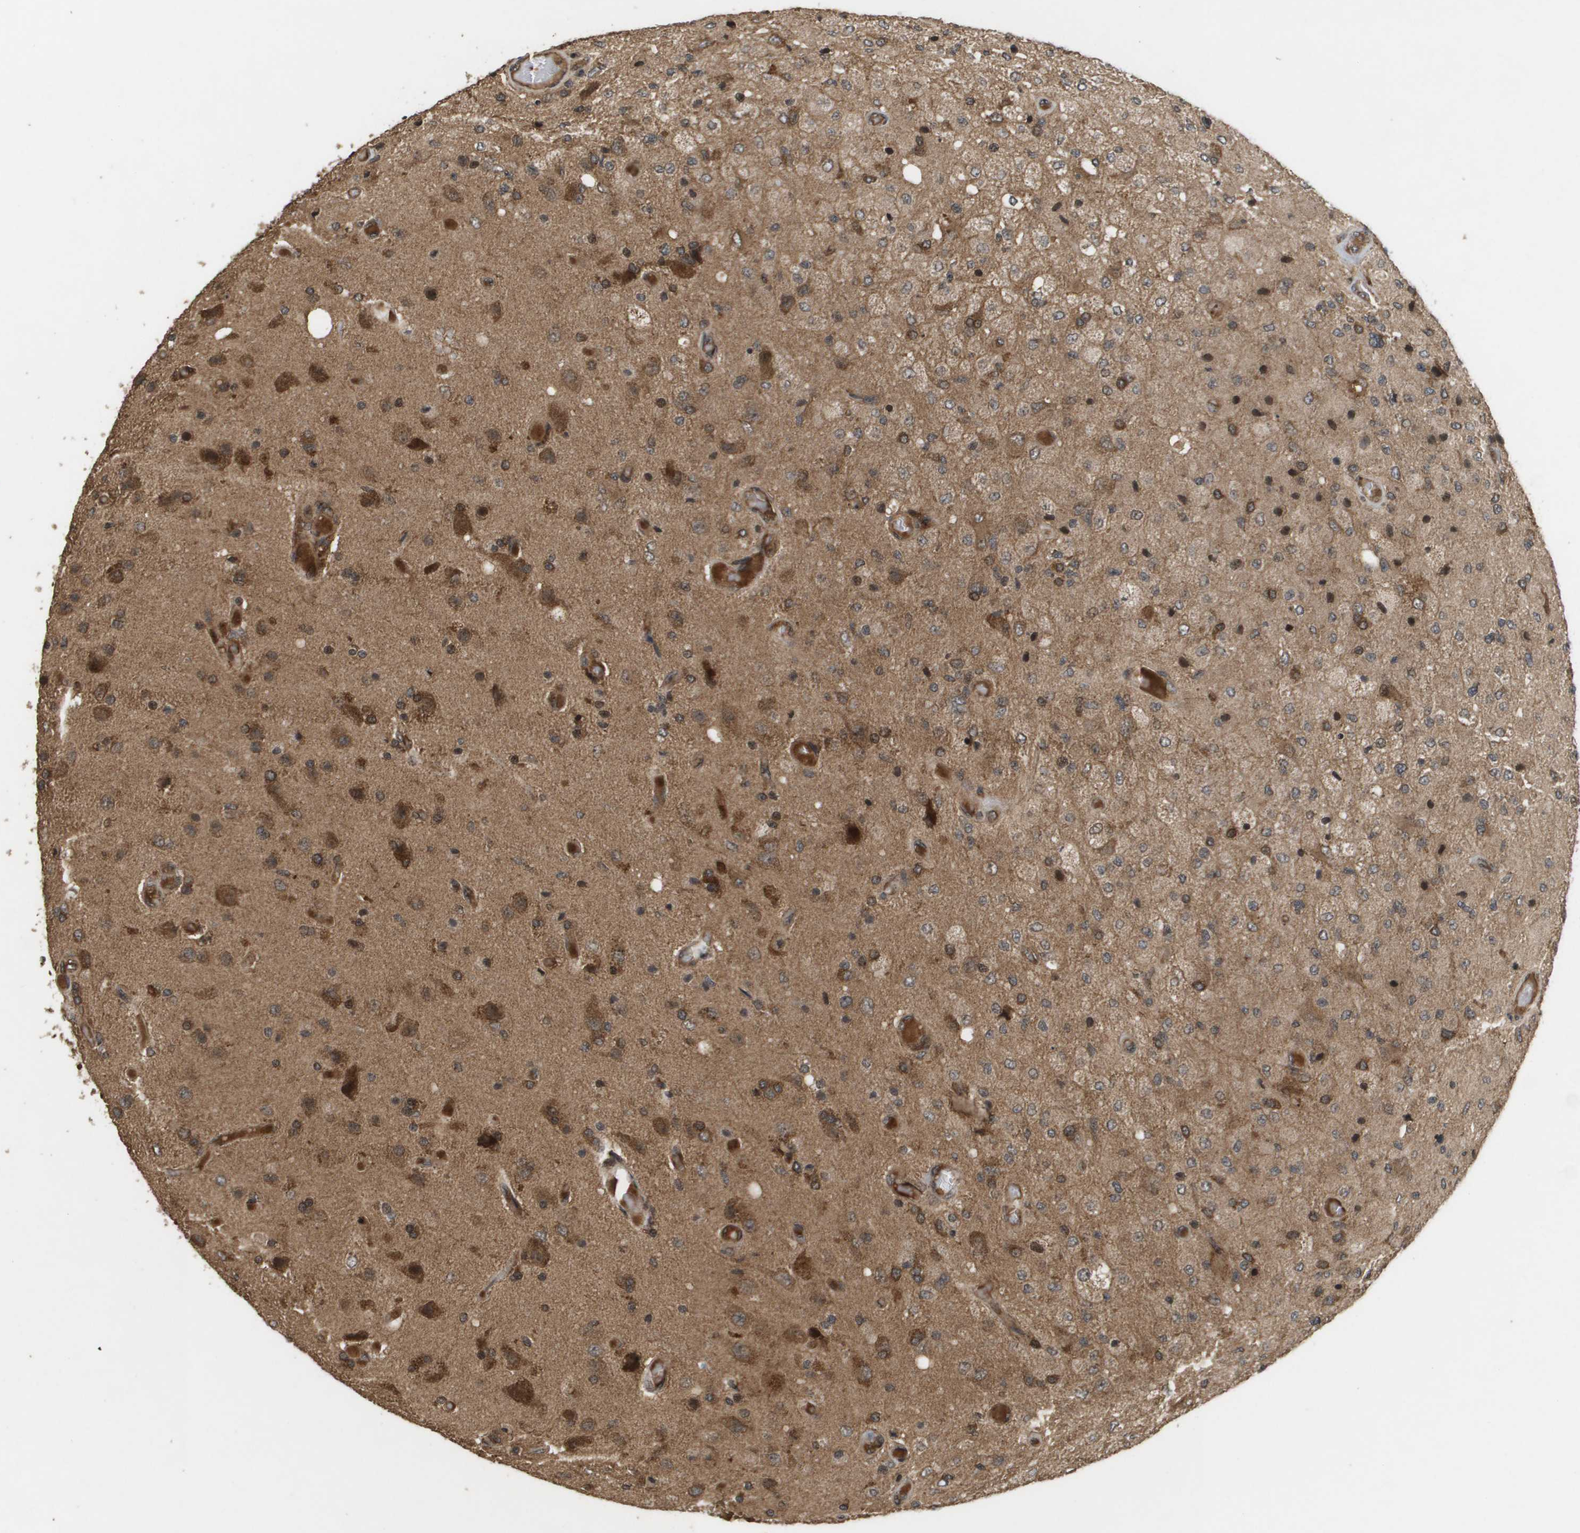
{"staining": {"intensity": "strong", "quantity": "25%-75%", "location": "cytoplasmic/membranous,nuclear"}, "tissue": "glioma", "cell_type": "Tumor cells", "image_type": "cancer", "snomed": [{"axis": "morphology", "description": "Normal tissue, NOS"}, {"axis": "morphology", "description": "Glioma, malignant, High grade"}, {"axis": "topography", "description": "Cerebral cortex"}], "caption": "Immunohistochemistry (DAB) staining of glioma exhibits strong cytoplasmic/membranous and nuclear protein staining in approximately 25%-75% of tumor cells.", "gene": "KIF11", "patient": {"sex": "male", "age": 77}}